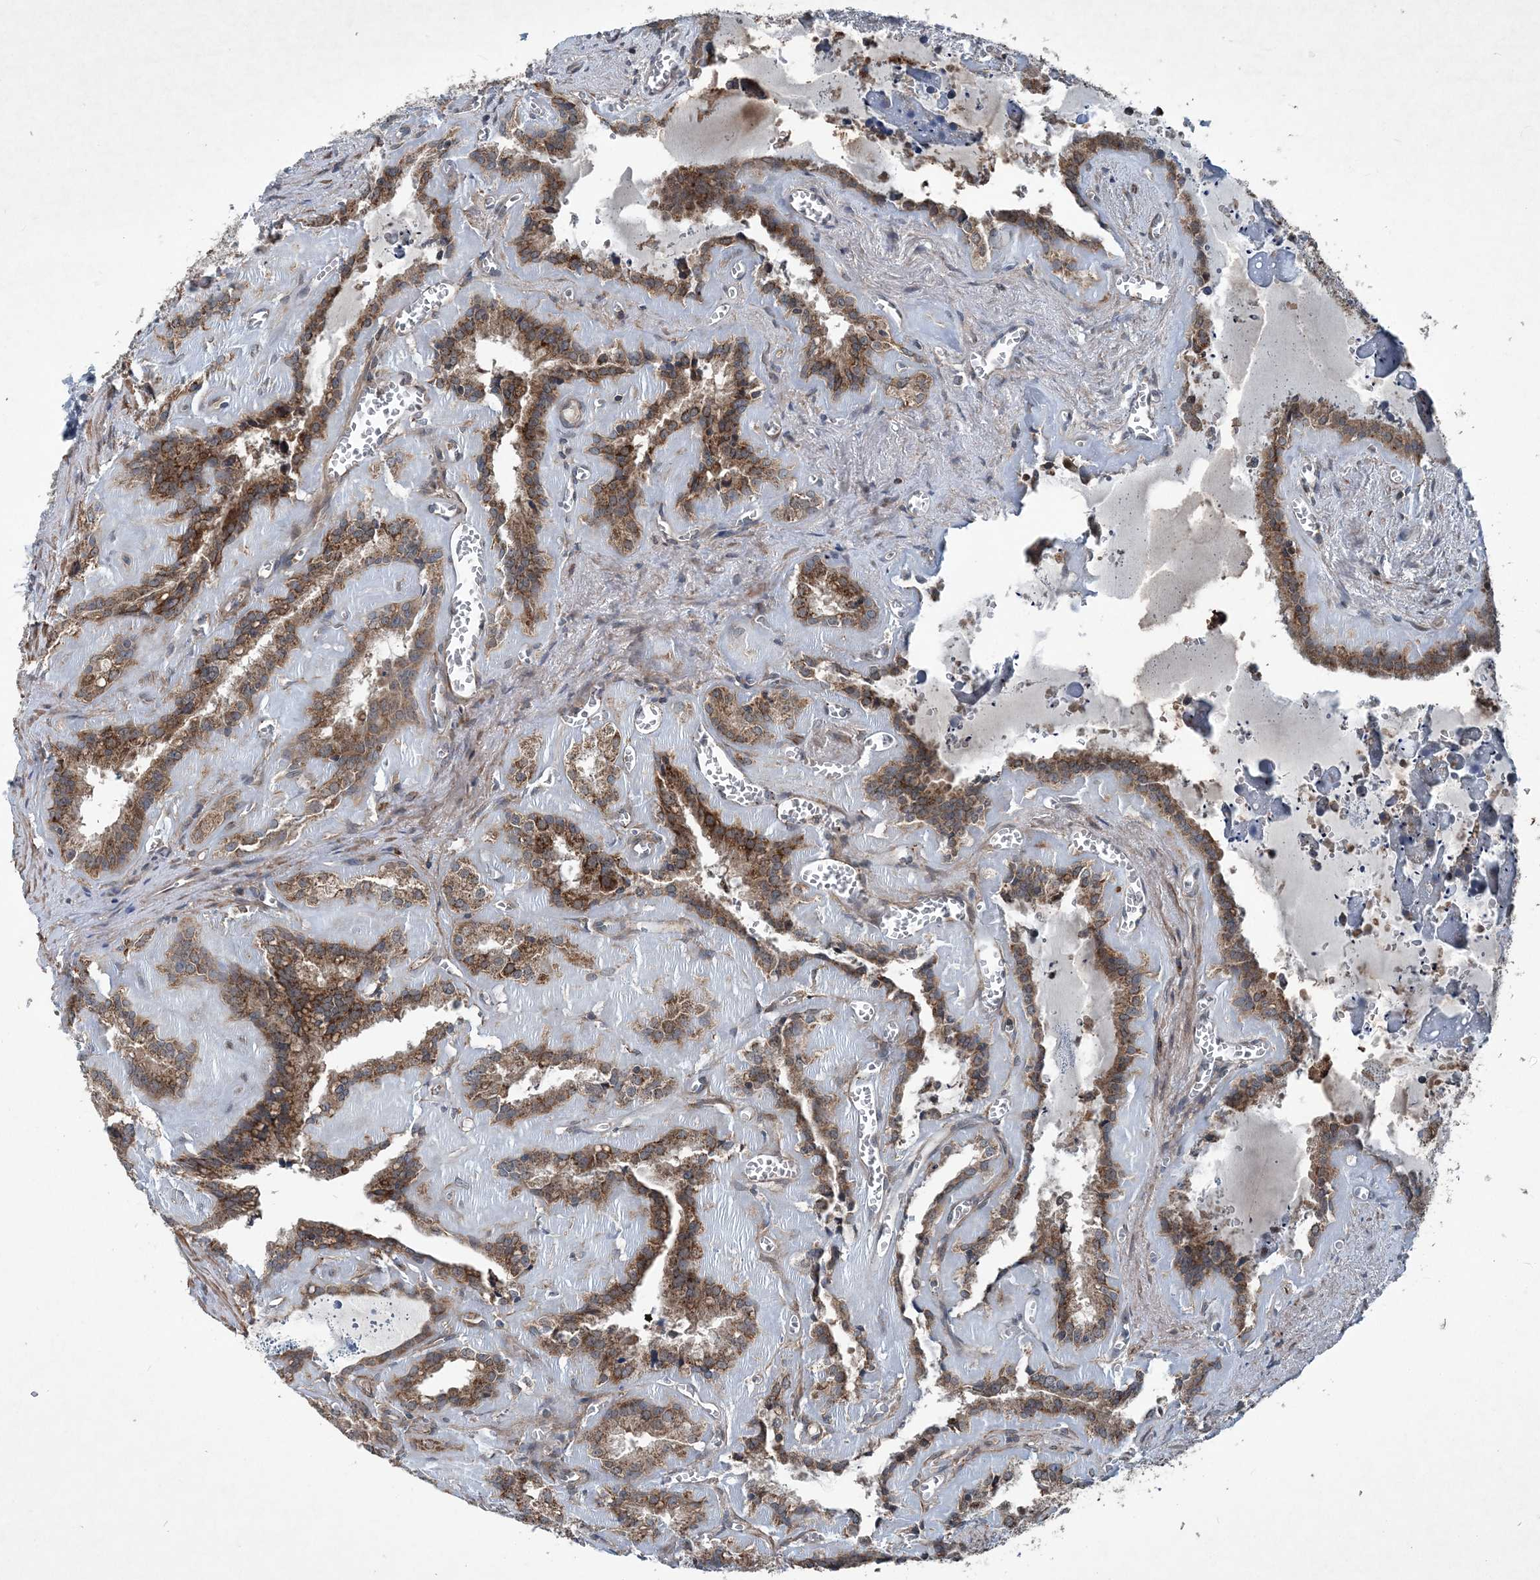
{"staining": {"intensity": "strong", "quantity": "25%-75%", "location": "cytoplasmic/membranous"}, "tissue": "seminal vesicle", "cell_type": "Glandular cells", "image_type": "normal", "snomed": [{"axis": "morphology", "description": "Normal tissue, NOS"}, {"axis": "topography", "description": "Prostate"}, {"axis": "topography", "description": "Seminal veicle"}], "caption": "Seminal vesicle was stained to show a protein in brown. There is high levels of strong cytoplasmic/membranous staining in about 25%-75% of glandular cells. (DAB (3,3'-diaminobenzidine) = brown stain, brightfield microscopy at high magnification).", "gene": "NDUFA2", "patient": {"sex": "male", "age": 59}}